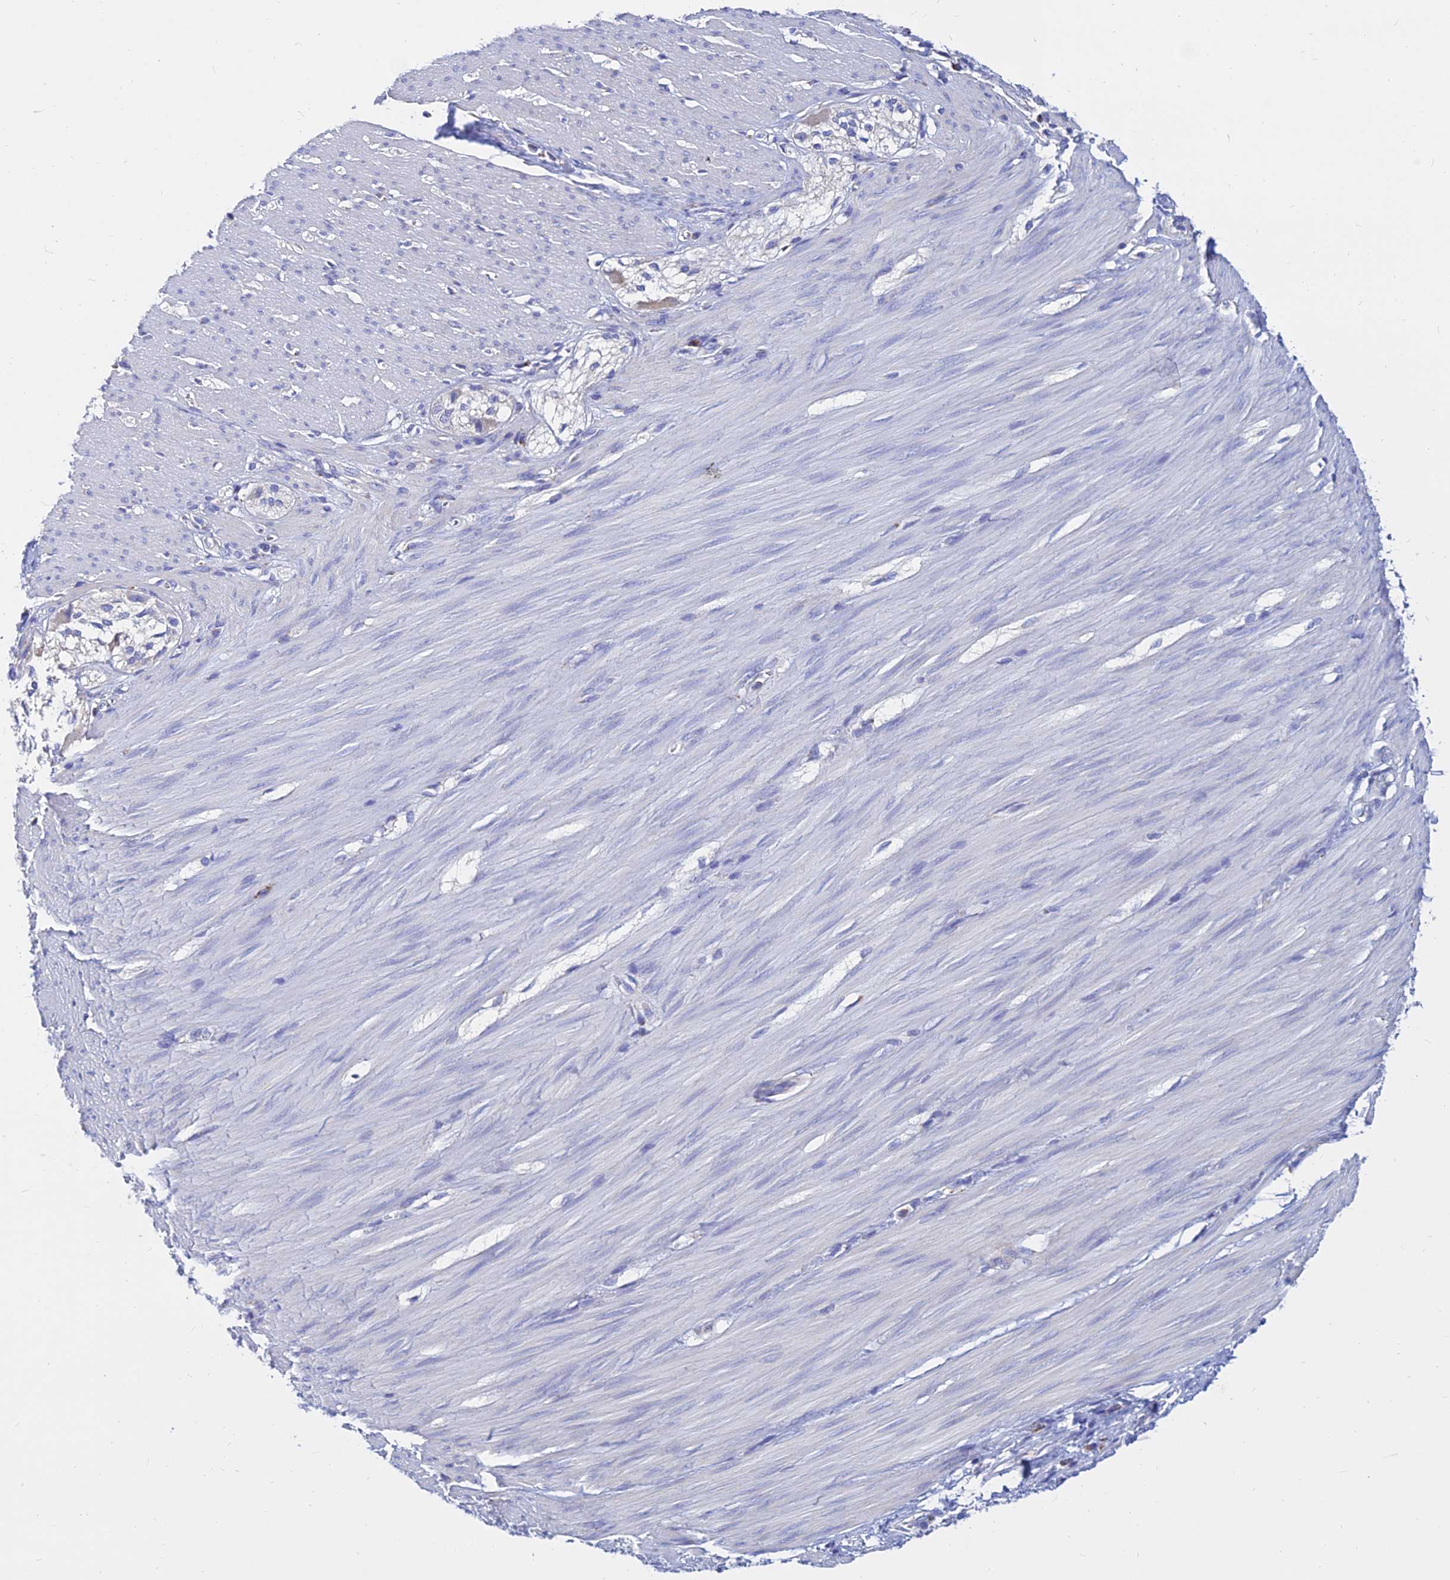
{"staining": {"intensity": "negative", "quantity": "none", "location": "none"}, "tissue": "smooth muscle", "cell_type": "Smooth muscle cells", "image_type": "normal", "snomed": [{"axis": "morphology", "description": "Normal tissue, NOS"}, {"axis": "morphology", "description": "Adenocarcinoma, NOS"}, {"axis": "topography", "description": "Colon"}, {"axis": "topography", "description": "Peripheral nerve tissue"}], "caption": "Smooth muscle cells show no significant protein positivity in unremarkable smooth muscle.", "gene": "MGST1", "patient": {"sex": "male", "age": 14}}